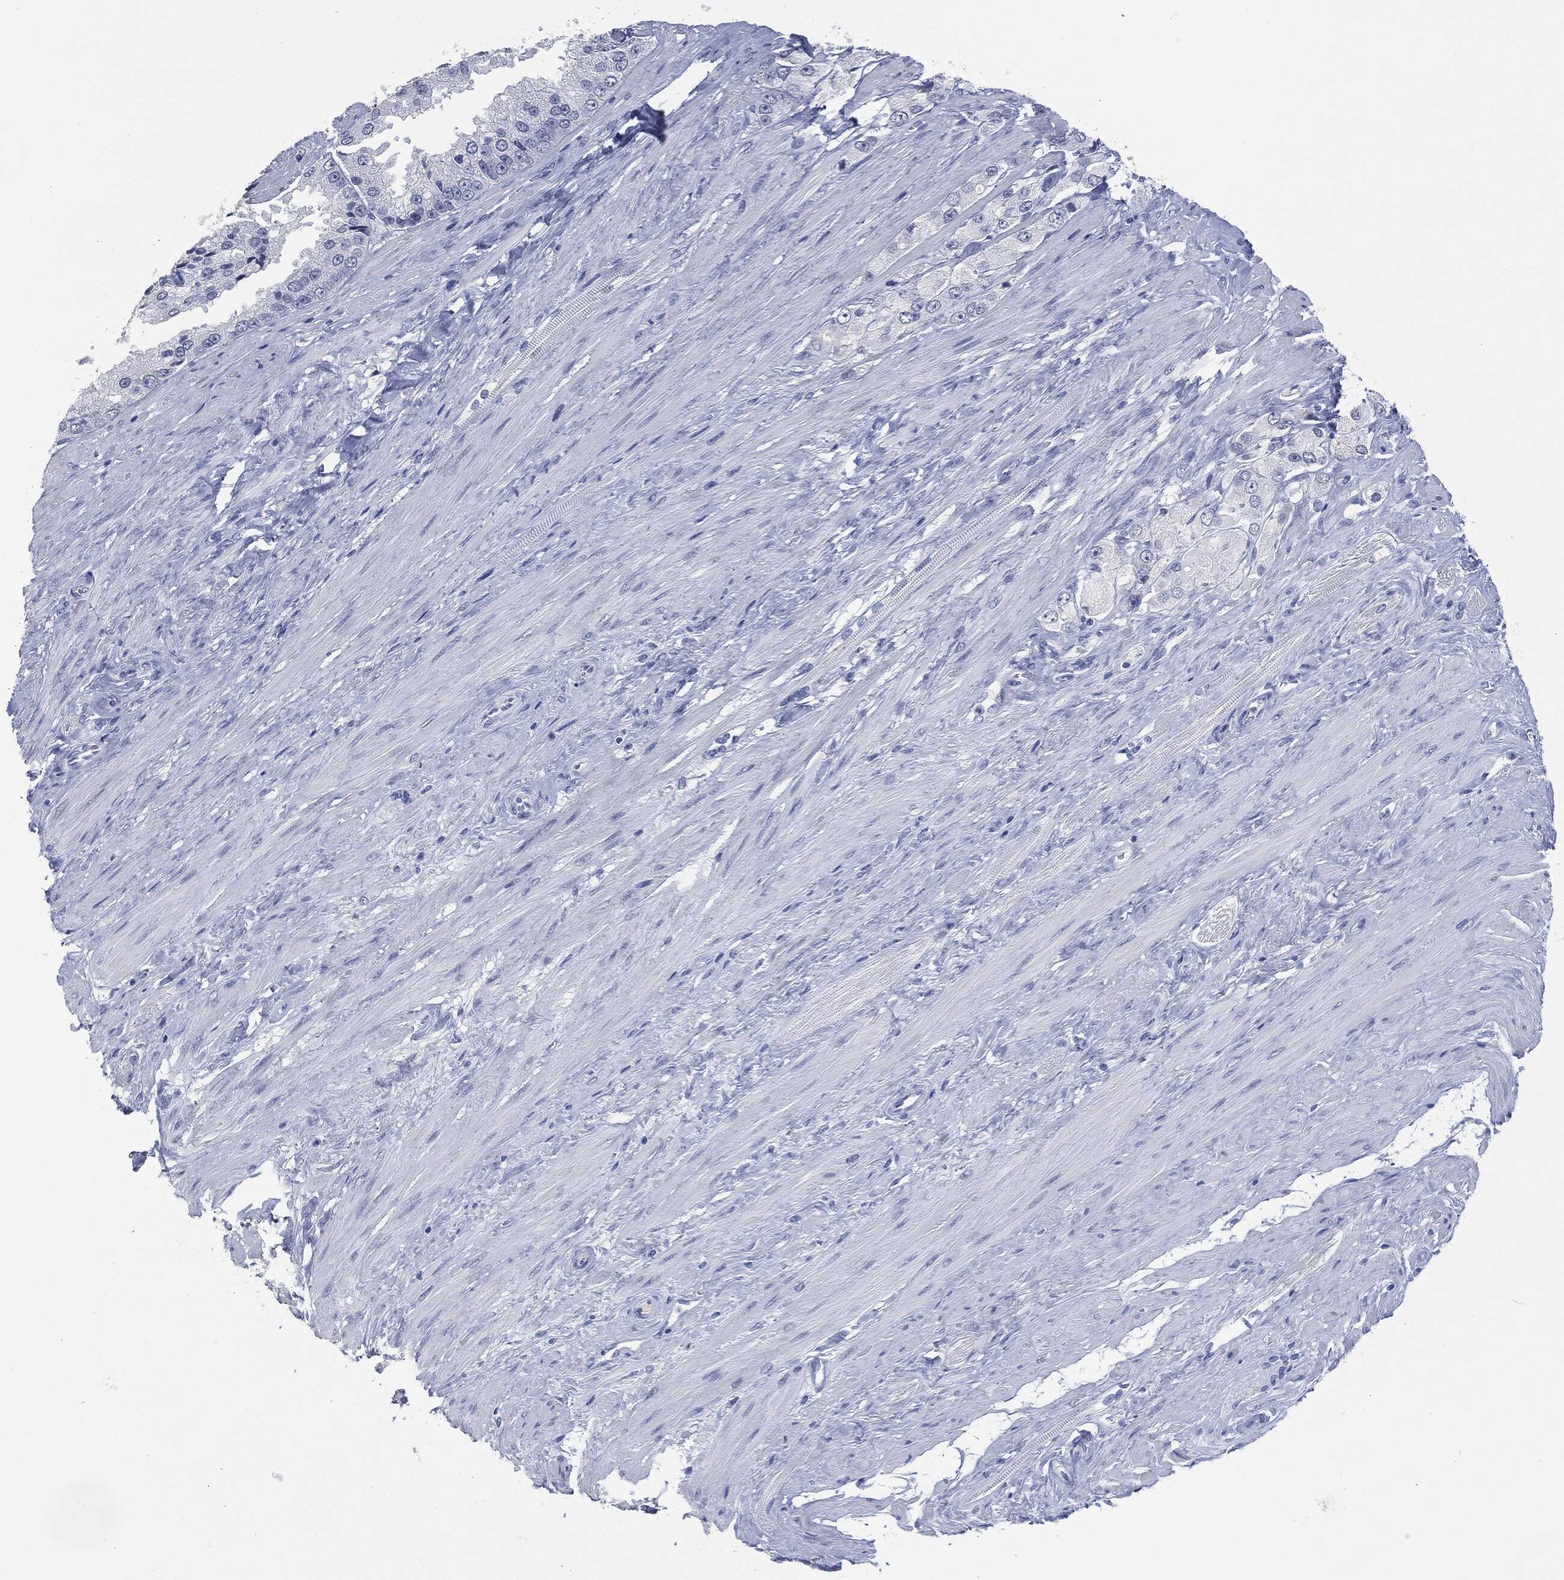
{"staining": {"intensity": "negative", "quantity": "none", "location": "none"}, "tissue": "prostate cancer", "cell_type": "Tumor cells", "image_type": "cancer", "snomed": [{"axis": "morphology", "description": "Adenocarcinoma, NOS"}, {"axis": "topography", "description": "Prostate and seminal vesicle, NOS"}, {"axis": "topography", "description": "Prostate"}], "caption": "High power microscopy photomicrograph of an immunohistochemistry micrograph of prostate cancer, revealing no significant positivity in tumor cells. (Brightfield microscopy of DAB (3,3'-diaminobenzidine) IHC at high magnification).", "gene": "MUC16", "patient": {"sex": "male", "age": 64}}